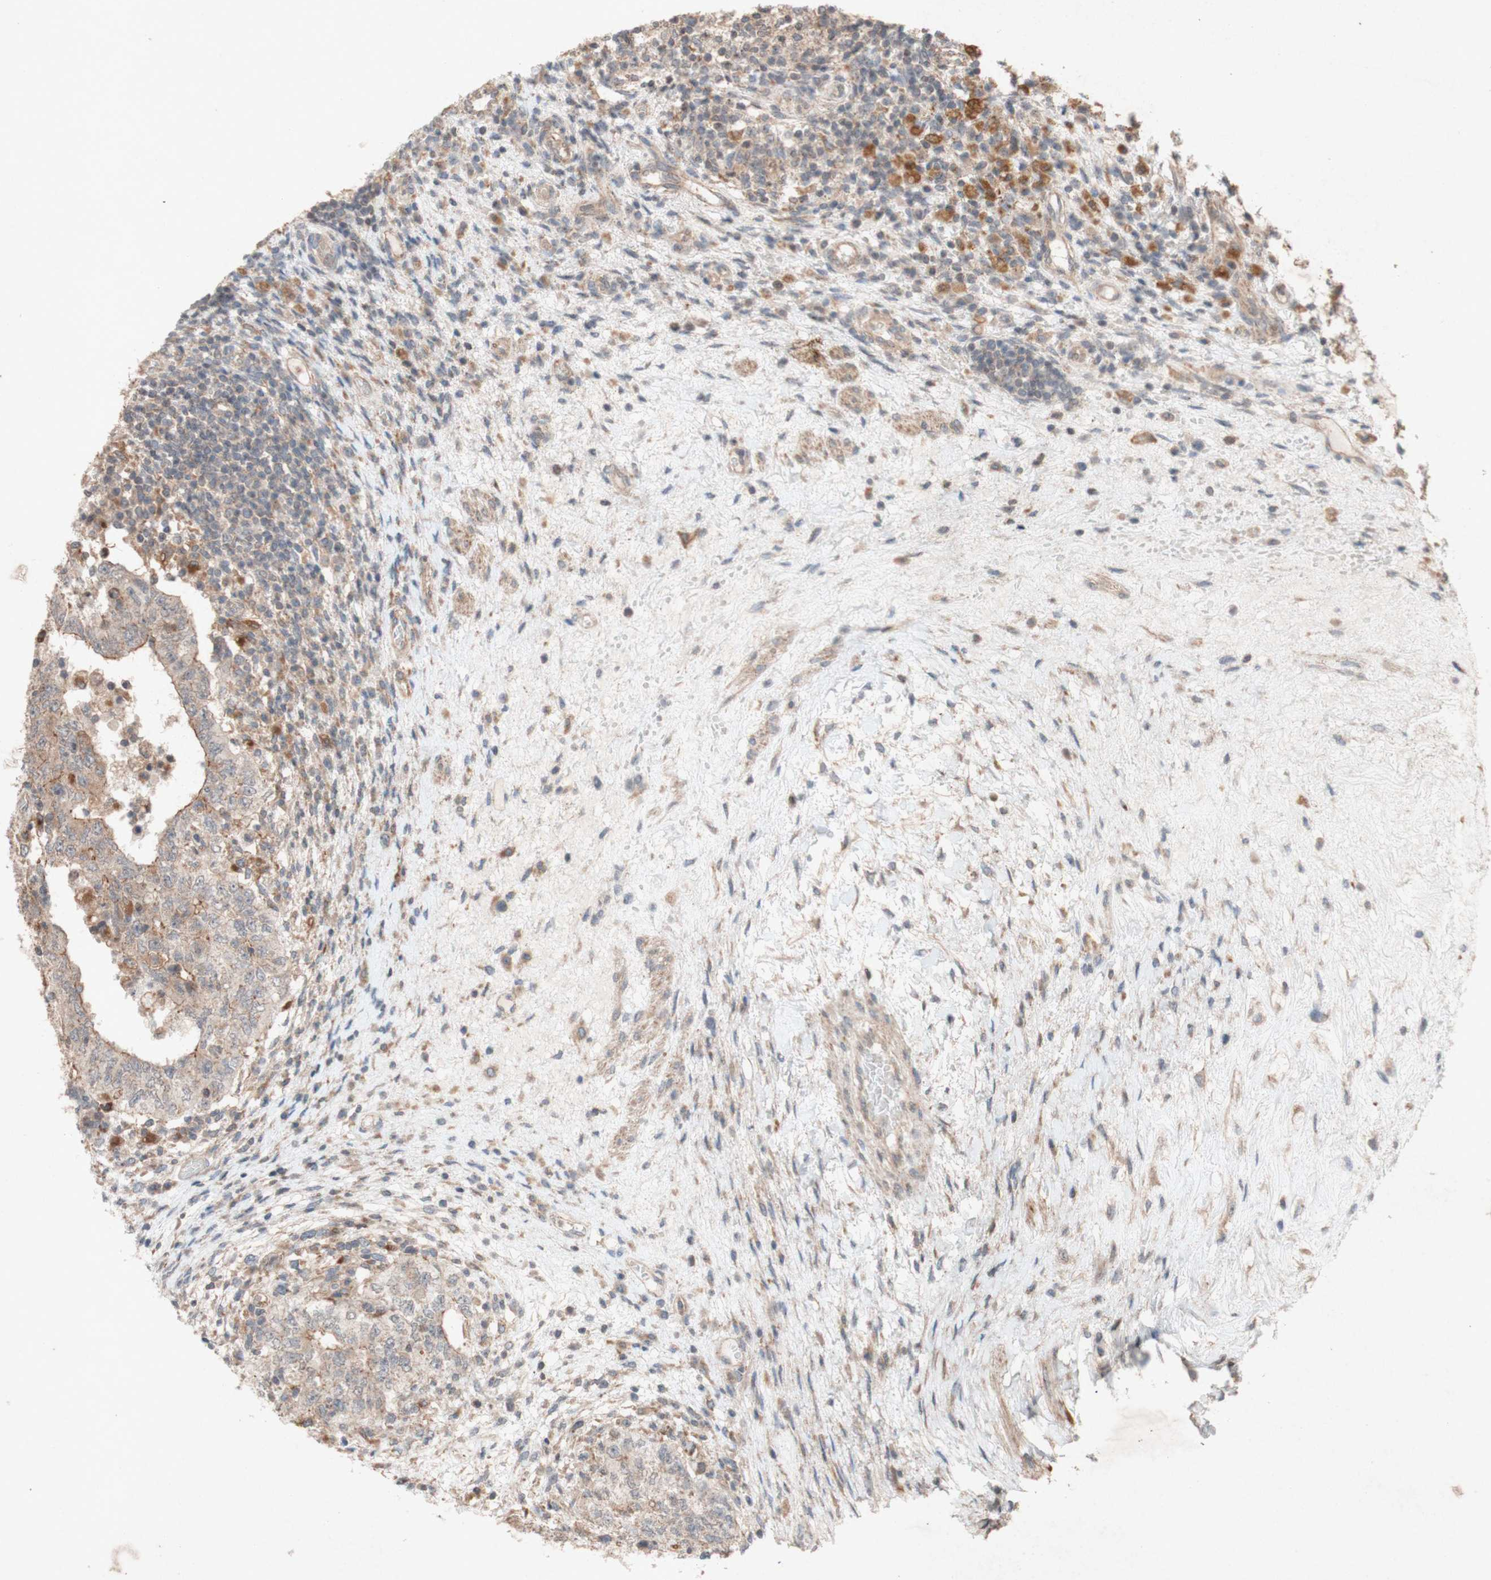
{"staining": {"intensity": "moderate", "quantity": ">75%", "location": "cytoplasmic/membranous"}, "tissue": "testis cancer", "cell_type": "Tumor cells", "image_type": "cancer", "snomed": [{"axis": "morphology", "description": "Carcinoma, Embryonal, NOS"}, {"axis": "topography", "description": "Testis"}], "caption": "Immunohistochemistry (IHC) histopathology image of embryonal carcinoma (testis) stained for a protein (brown), which demonstrates medium levels of moderate cytoplasmic/membranous staining in approximately >75% of tumor cells.", "gene": "ATP6V1F", "patient": {"sex": "male", "age": 26}}